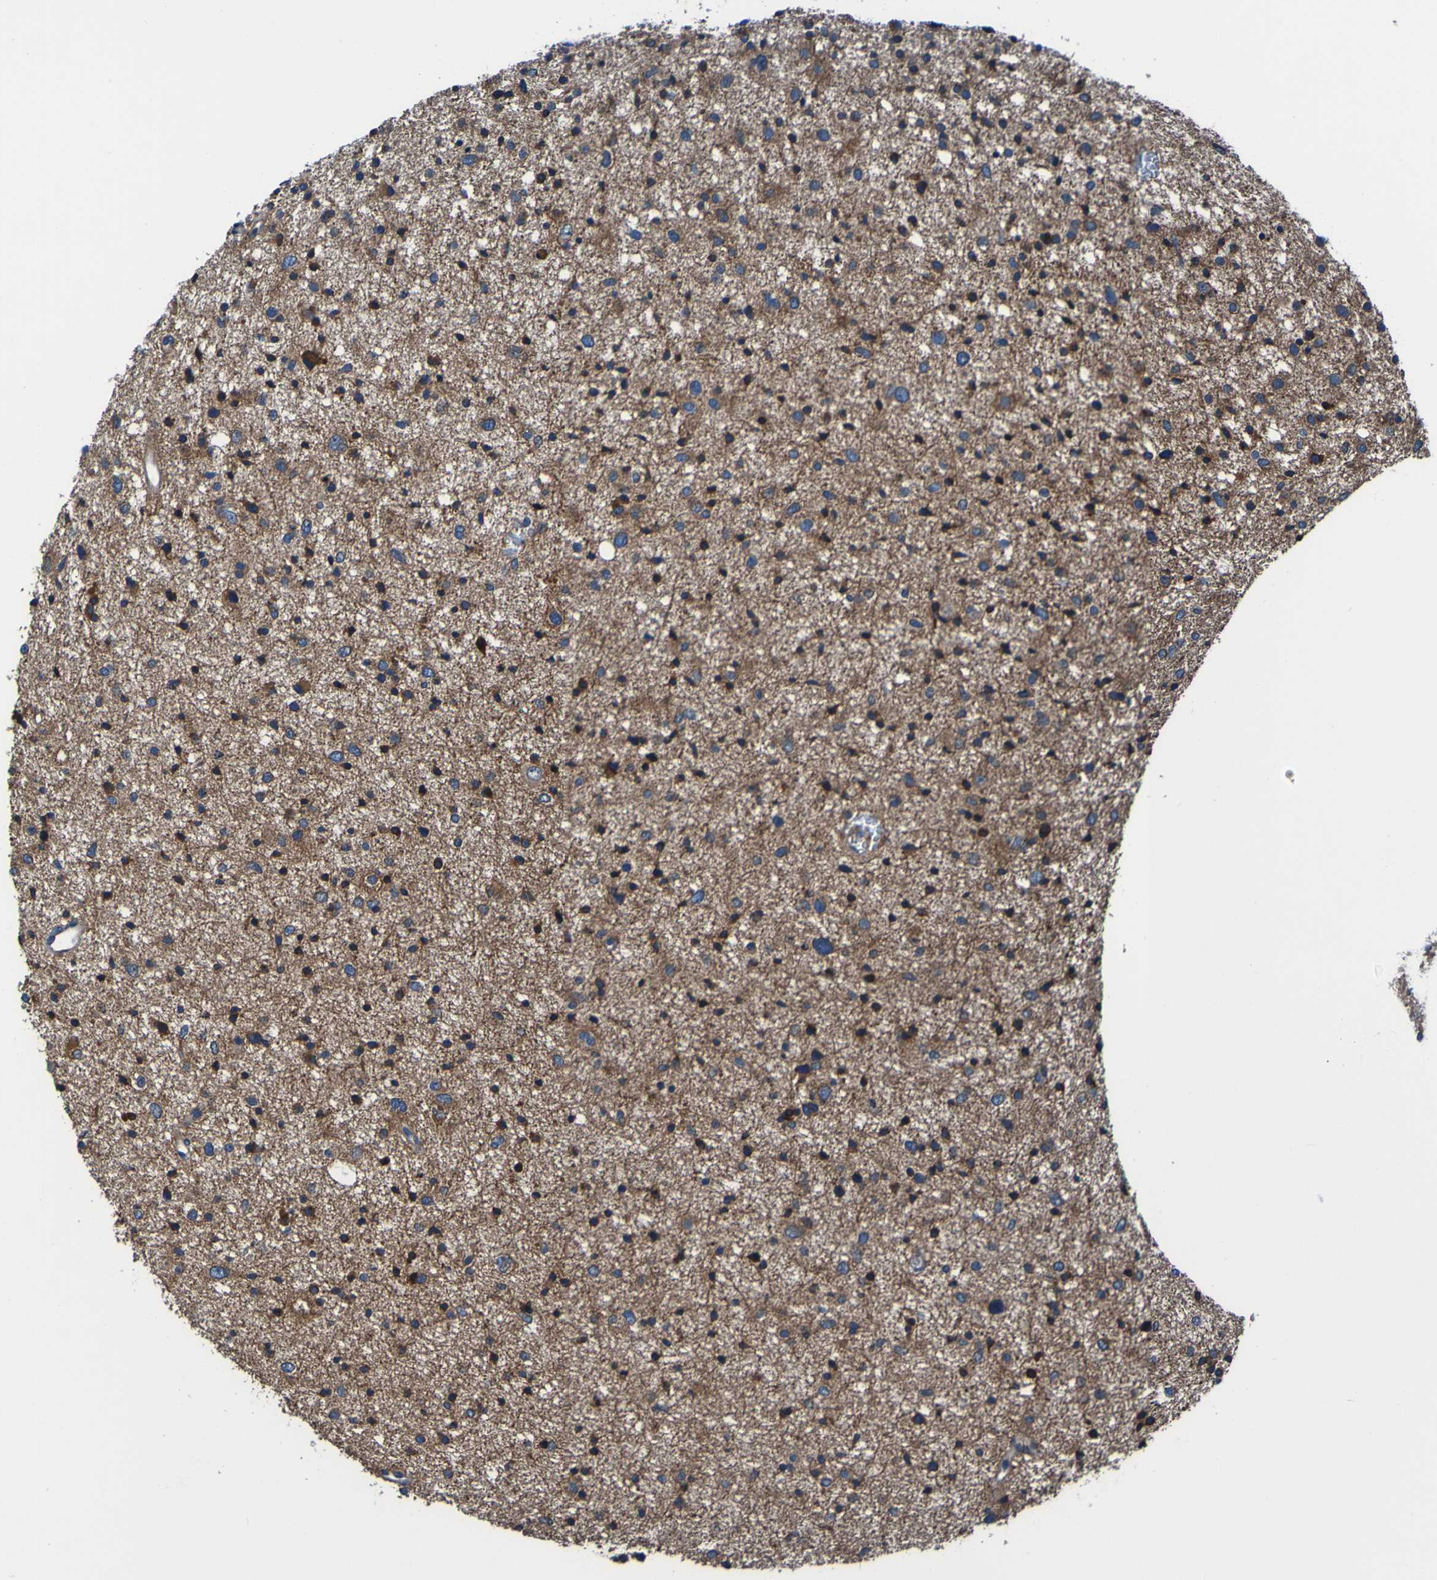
{"staining": {"intensity": "moderate", "quantity": ">75%", "location": "cytoplasmic/membranous"}, "tissue": "glioma", "cell_type": "Tumor cells", "image_type": "cancer", "snomed": [{"axis": "morphology", "description": "Glioma, malignant, Low grade"}, {"axis": "topography", "description": "Brain"}], "caption": "Immunohistochemistry micrograph of human malignant low-grade glioma stained for a protein (brown), which shows medium levels of moderate cytoplasmic/membranous expression in approximately >75% of tumor cells.", "gene": "RAB5B", "patient": {"sex": "female", "age": 37}}